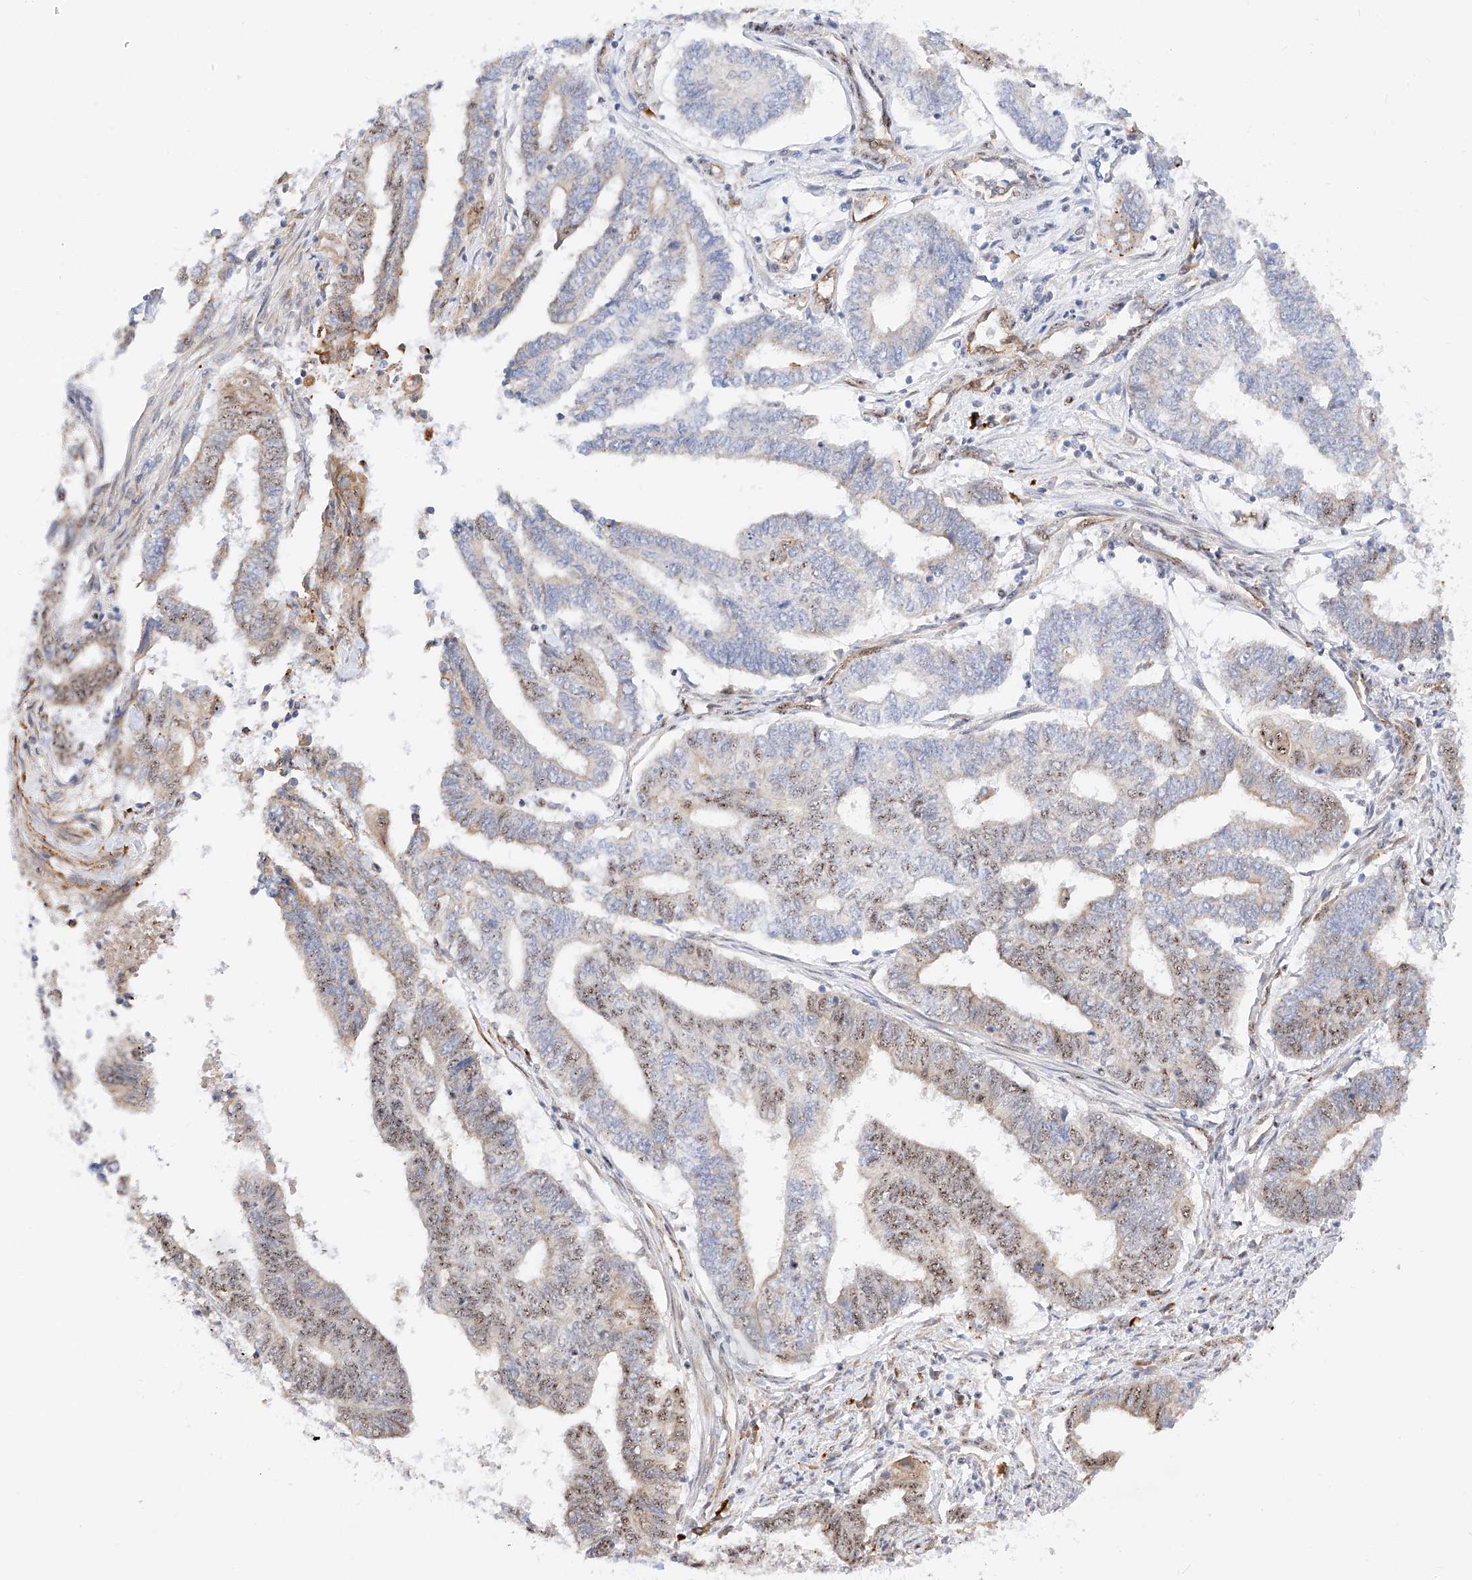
{"staining": {"intensity": "moderate", "quantity": "<25%", "location": "nuclear"}, "tissue": "endometrial cancer", "cell_type": "Tumor cells", "image_type": "cancer", "snomed": [{"axis": "morphology", "description": "Adenocarcinoma, NOS"}, {"axis": "topography", "description": "Uterus"}, {"axis": "topography", "description": "Endometrium"}], "caption": "An image showing moderate nuclear staining in approximately <25% of tumor cells in endometrial cancer, as visualized by brown immunohistochemical staining.", "gene": "ATXN7L2", "patient": {"sex": "female", "age": 70}}